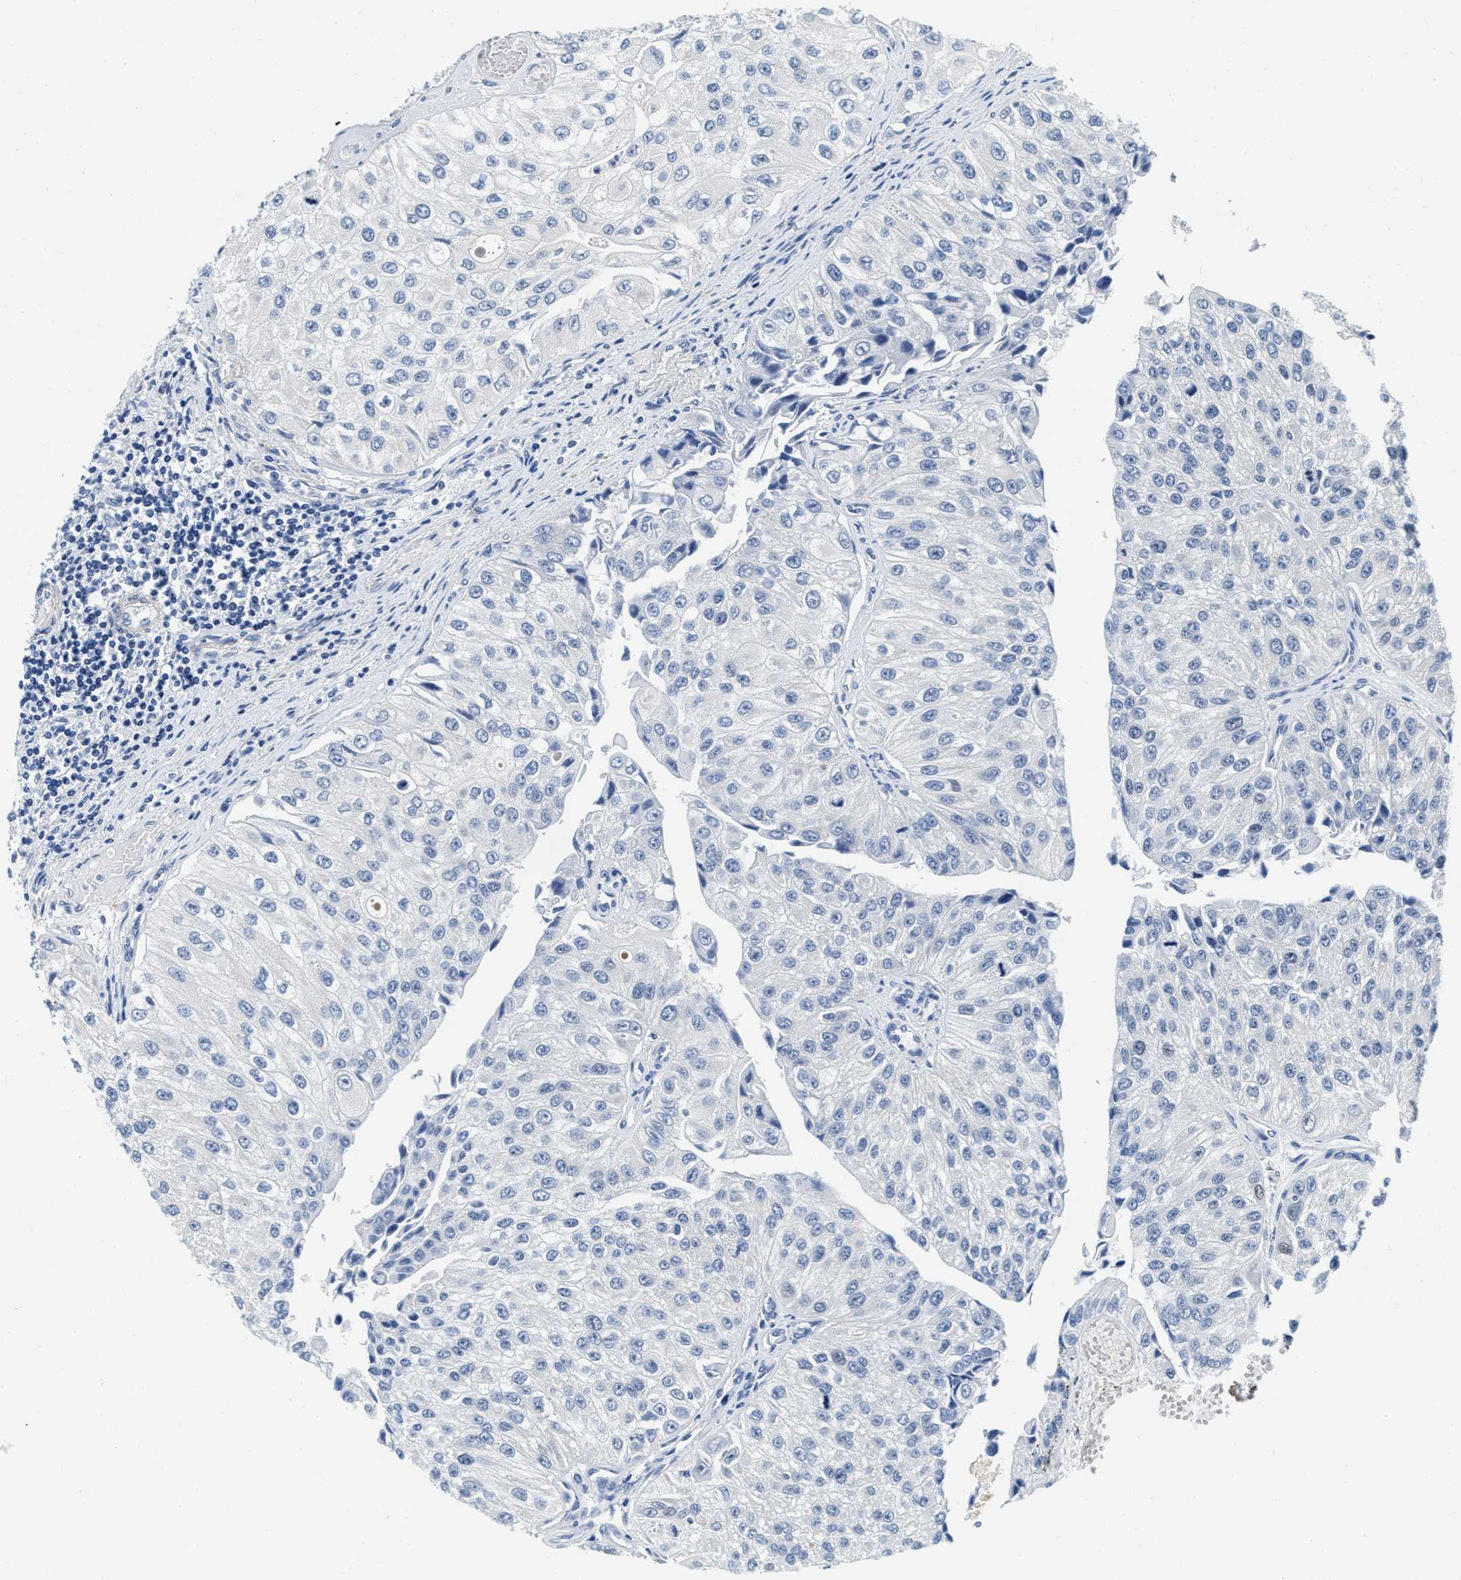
{"staining": {"intensity": "negative", "quantity": "none", "location": "none"}, "tissue": "urothelial cancer", "cell_type": "Tumor cells", "image_type": "cancer", "snomed": [{"axis": "morphology", "description": "Urothelial carcinoma, High grade"}, {"axis": "topography", "description": "Kidney"}, {"axis": "topography", "description": "Urinary bladder"}], "caption": "DAB immunohistochemical staining of human urothelial cancer displays no significant positivity in tumor cells.", "gene": "EIF2AK2", "patient": {"sex": "male", "age": 77}}